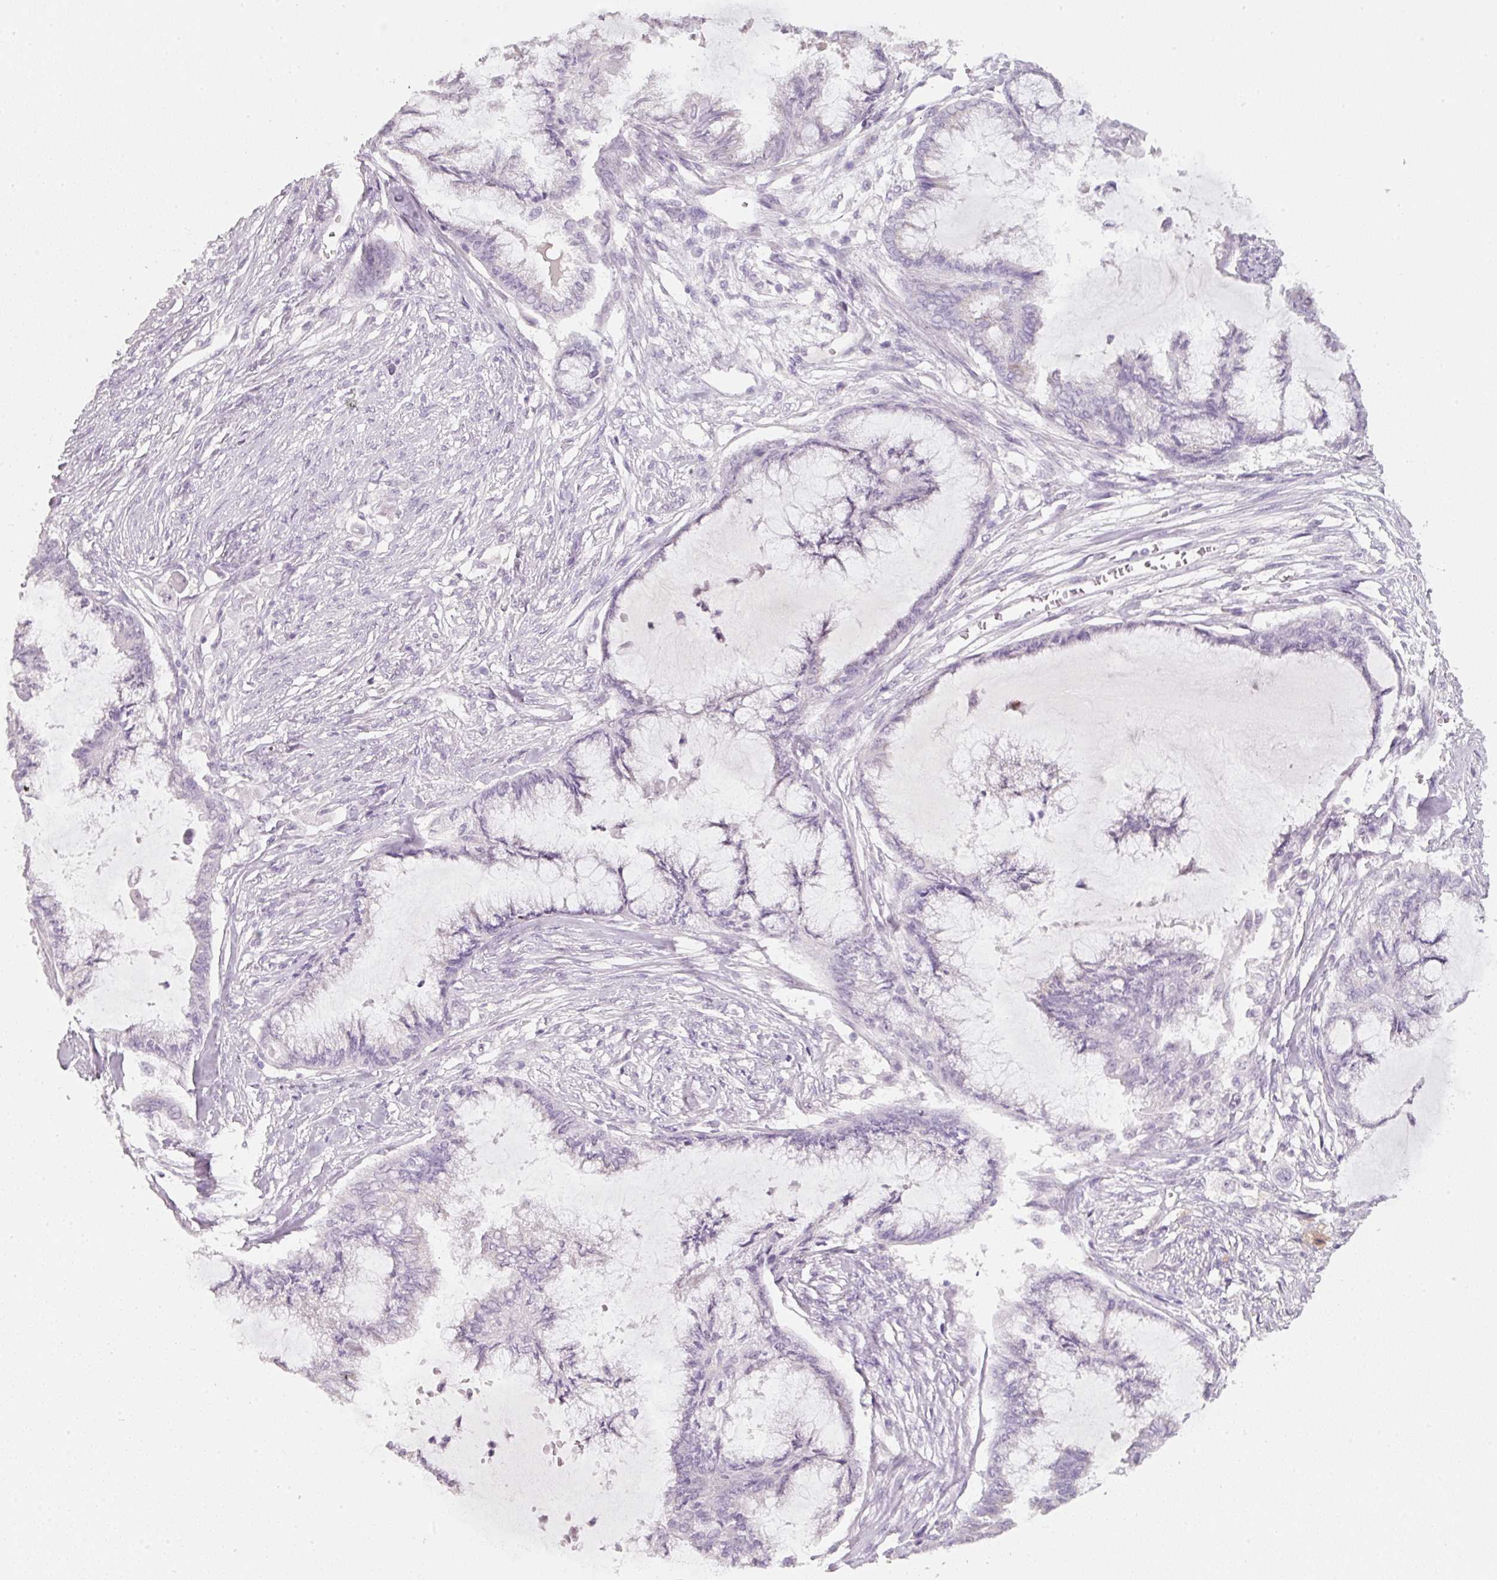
{"staining": {"intensity": "negative", "quantity": "none", "location": "none"}, "tissue": "endometrial cancer", "cell_type": "Tumor cells", "image_type": "cancer", "snomed": [{"axis": "morphology", "description": "Adenocarcinoma, NOS"}, {"axis": "topography", "description": "Endometrium"}], "caption": "Immunohistochemistry image of neoplastic tissue: endometrial cancer stained with DAB (3,3'-diaminobenzidine) displays no significant protein positivity in tumor cells.", "gene": "ENSG00000206549", "patient": {"sex": "female", "age": 86}}